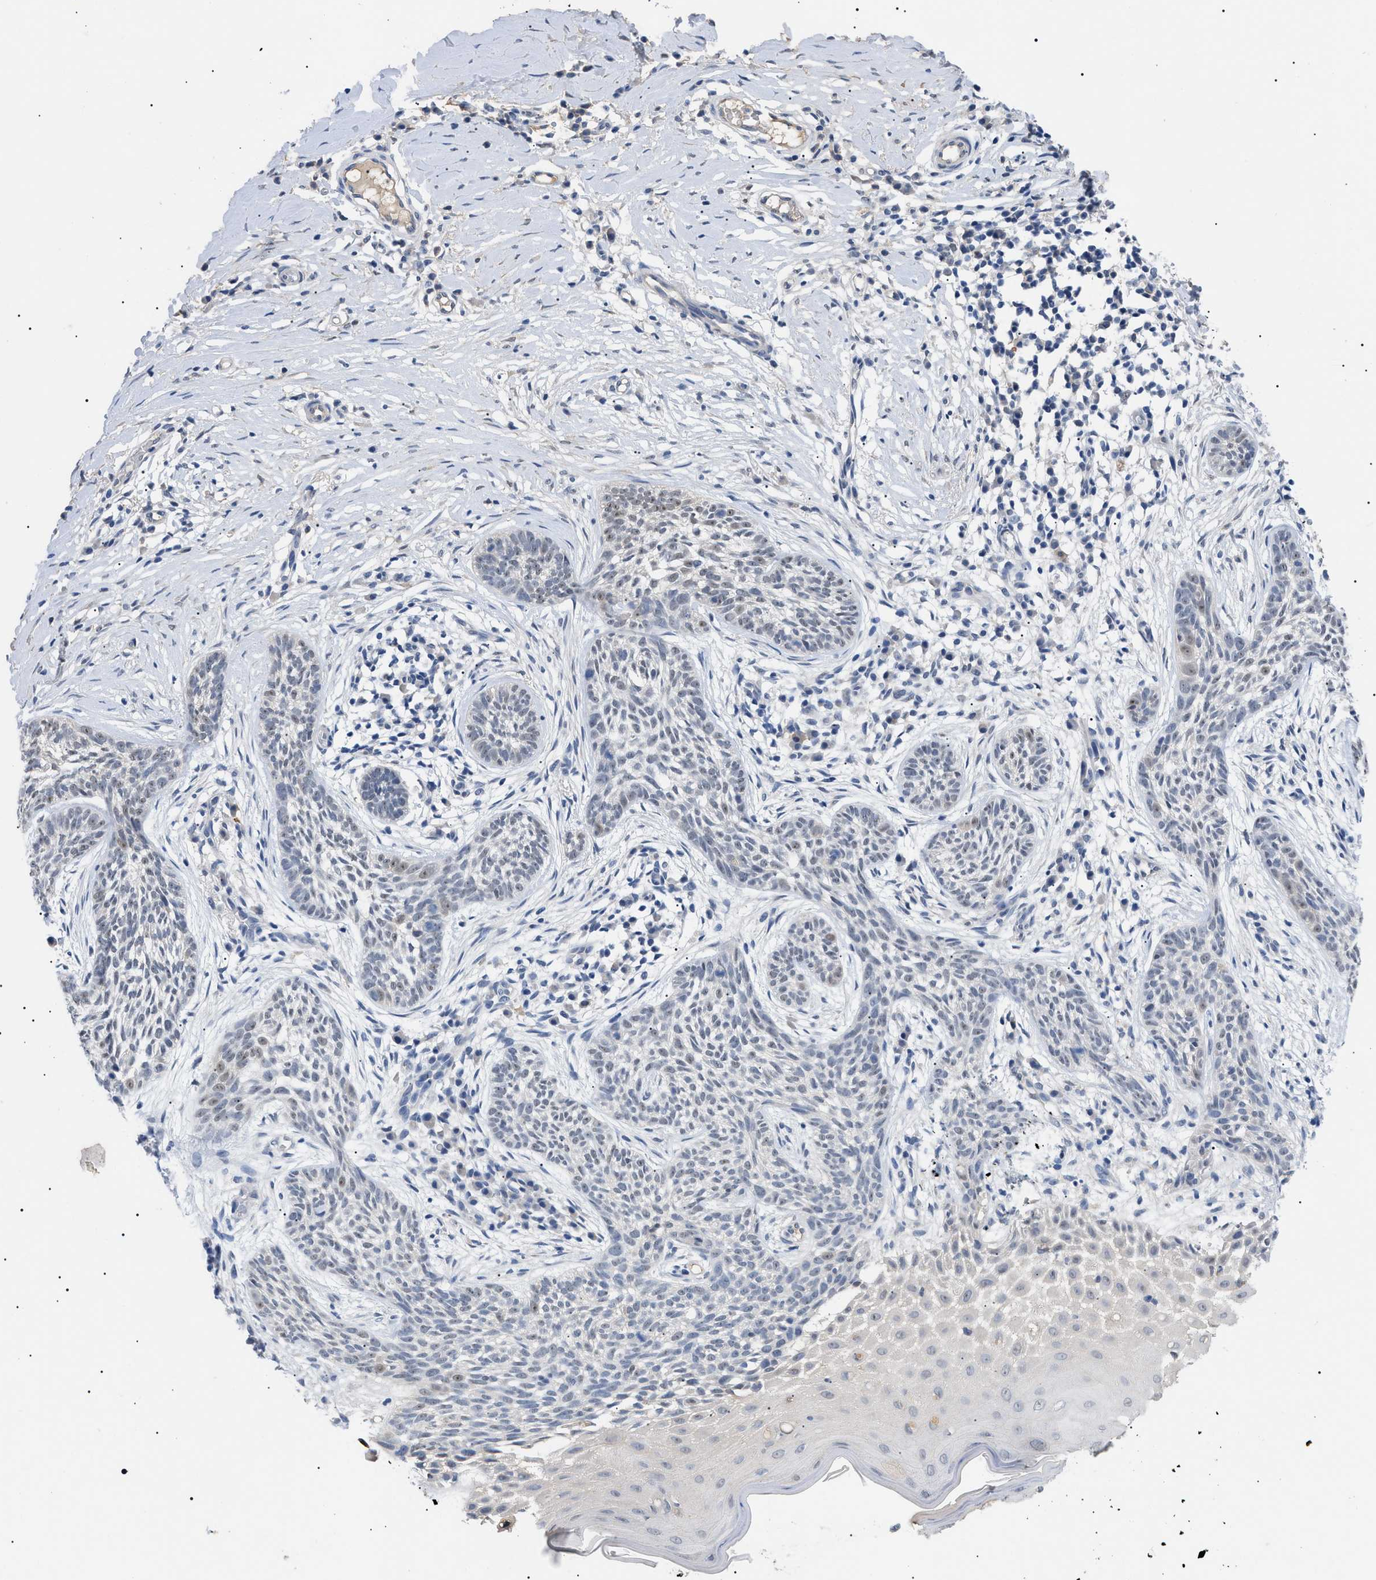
{"staining": {"intensity": "weak", "quantity": "<25%", "location": "cytoplasmic/membranous,nuclear"}, "tissue": "skin cancer", "cell_type": "Tumor cells", "image_type": "cancer", "snomed": [{"axis": "morphology", "description": "Basal cell carcinoma"}, {"axis": "topography", "description": "Skin"}], "caption": "An image of skin cancer stained for a protein reveals no brown staining in tumor cells. (Stains: DAB IHC with hematoxylin counter stain, Microscopy: brightfield microscopy at high magnification).", "gene": "PRRT2", "patient": {"sex": "female", "age": 59}}